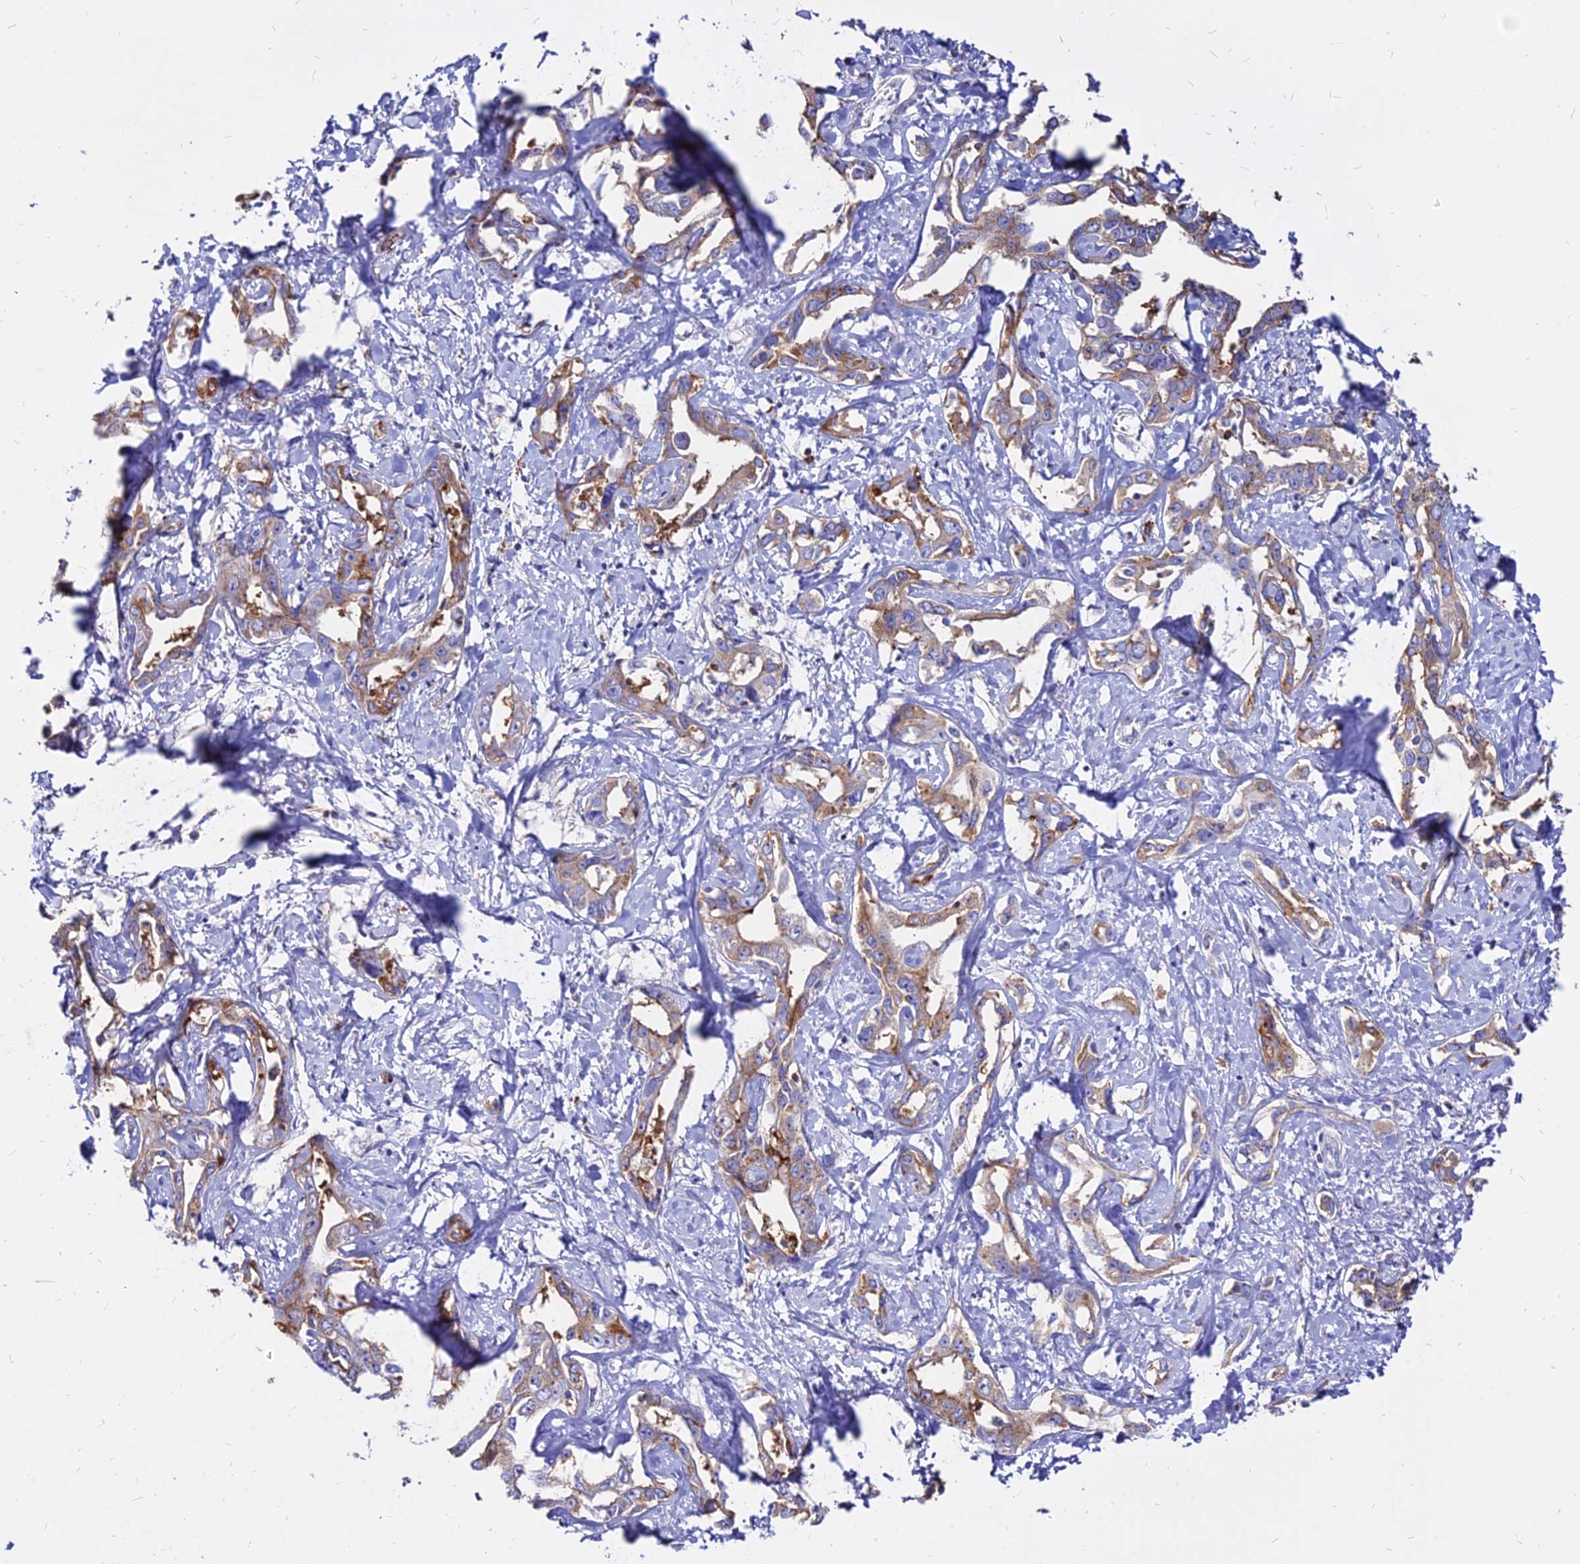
{"staining": {"intensity": "weak", "quantity": ">75%", "location": "cytoplasmic/membranous"}, "tissue": "liver cancer", "cell_type": "Tumor cells", "image_type": "cancer", "snomed": [{"axis": "morphology", "description": "Cholangiocarcinoma"}, {"axis": "topography", "description": "Liver"}], "caption": "The photomicrograph reveals staining of liver cancer (cholangiocarcinoma), revealing weak cytoplasmic/membranous protein positivity (brown color) within tumor cells.", "gene": "AGTRAP", "patient": {"sex": "male", "age": 59}}